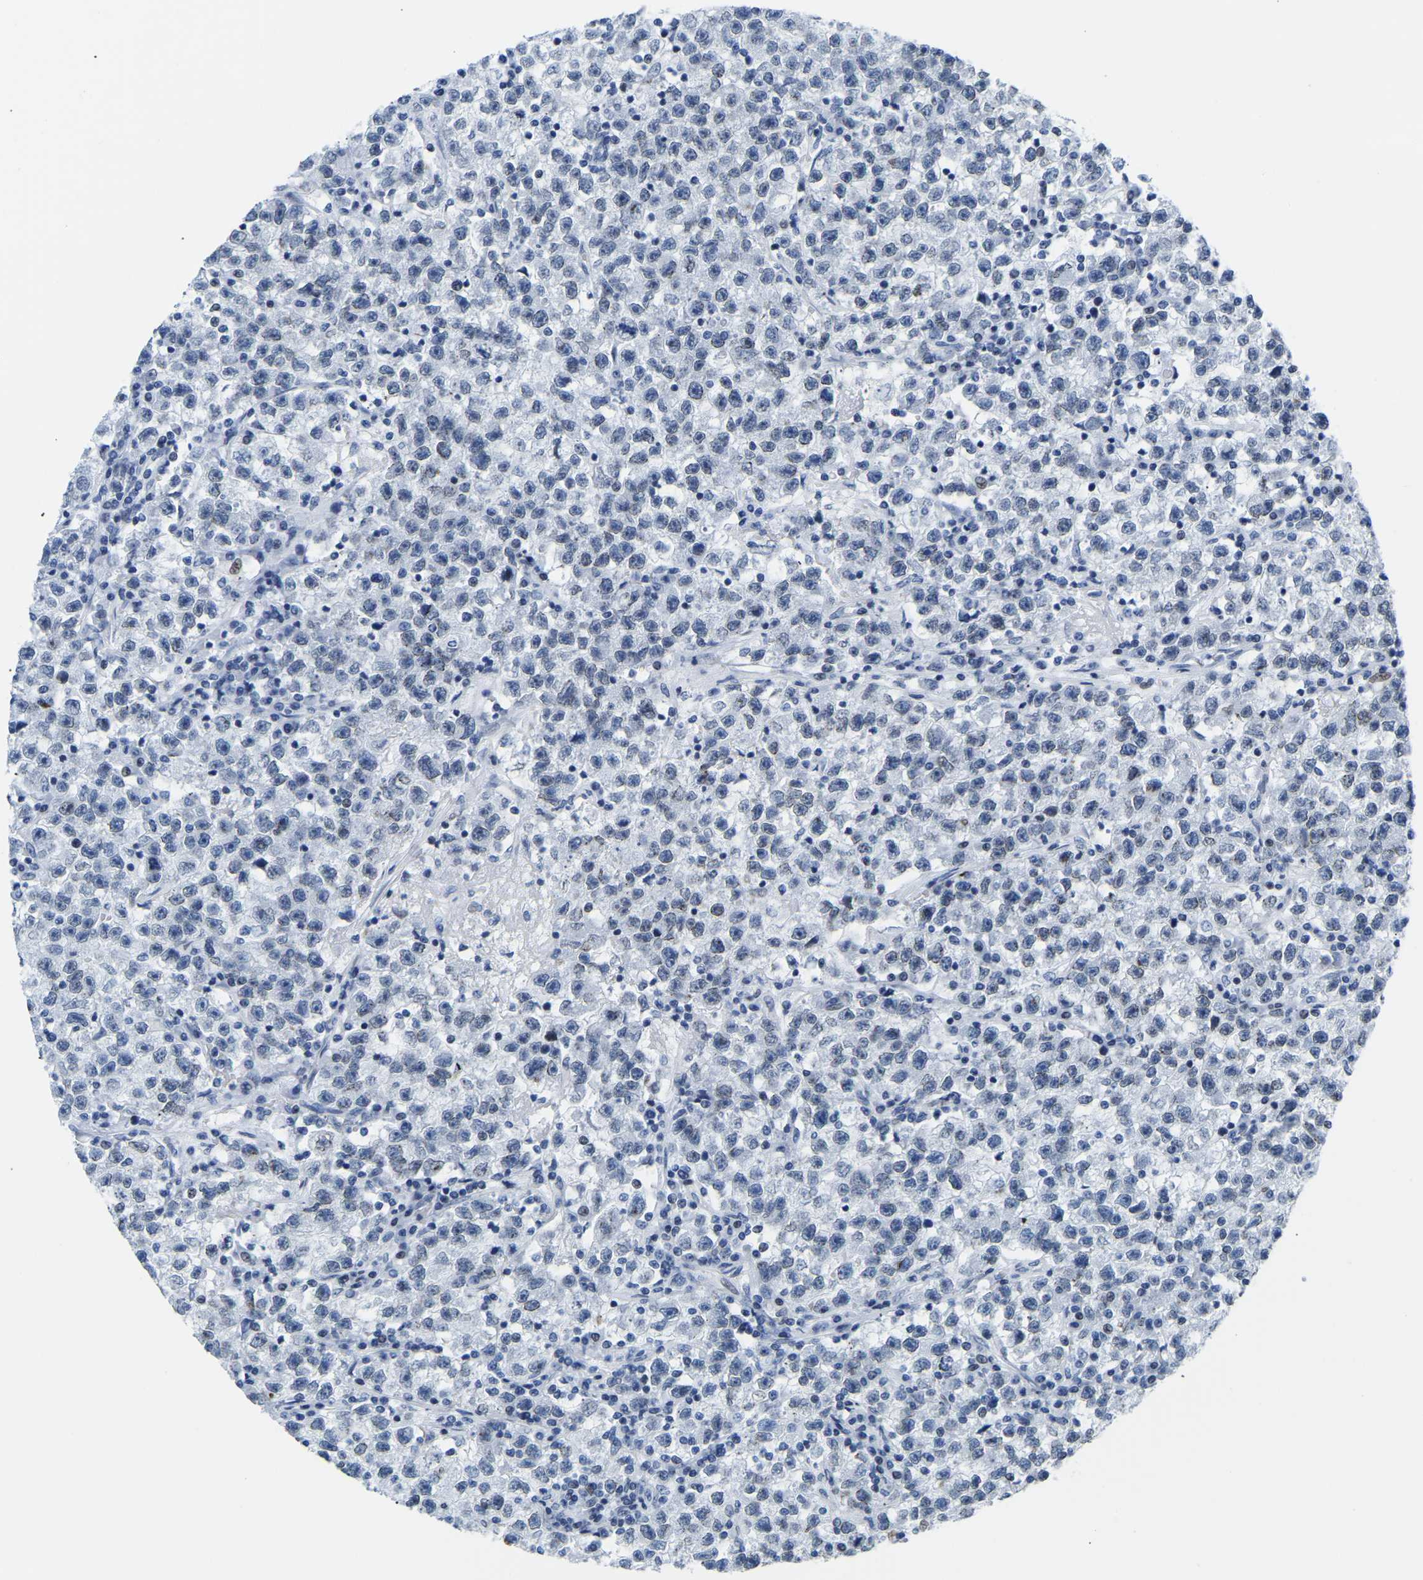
{"staining": {"intensity": "negative", "quantity": "none", "location": "none"}, "tissue": "testis cancer", "cell_type": "Tumor cells", "image_type": "cancer", "snomed": [{"axis": "morphology", "description": "Seminoma, NOS"}, {"axis": "topography", "description": "Testis"}], "caption": "Testis cancer (seminoma) was stained to show a protein in brown. There is no significant staining in tumor cells.", "gene": "UPK3A", "patient": {"sex": "male", "age": 22}}